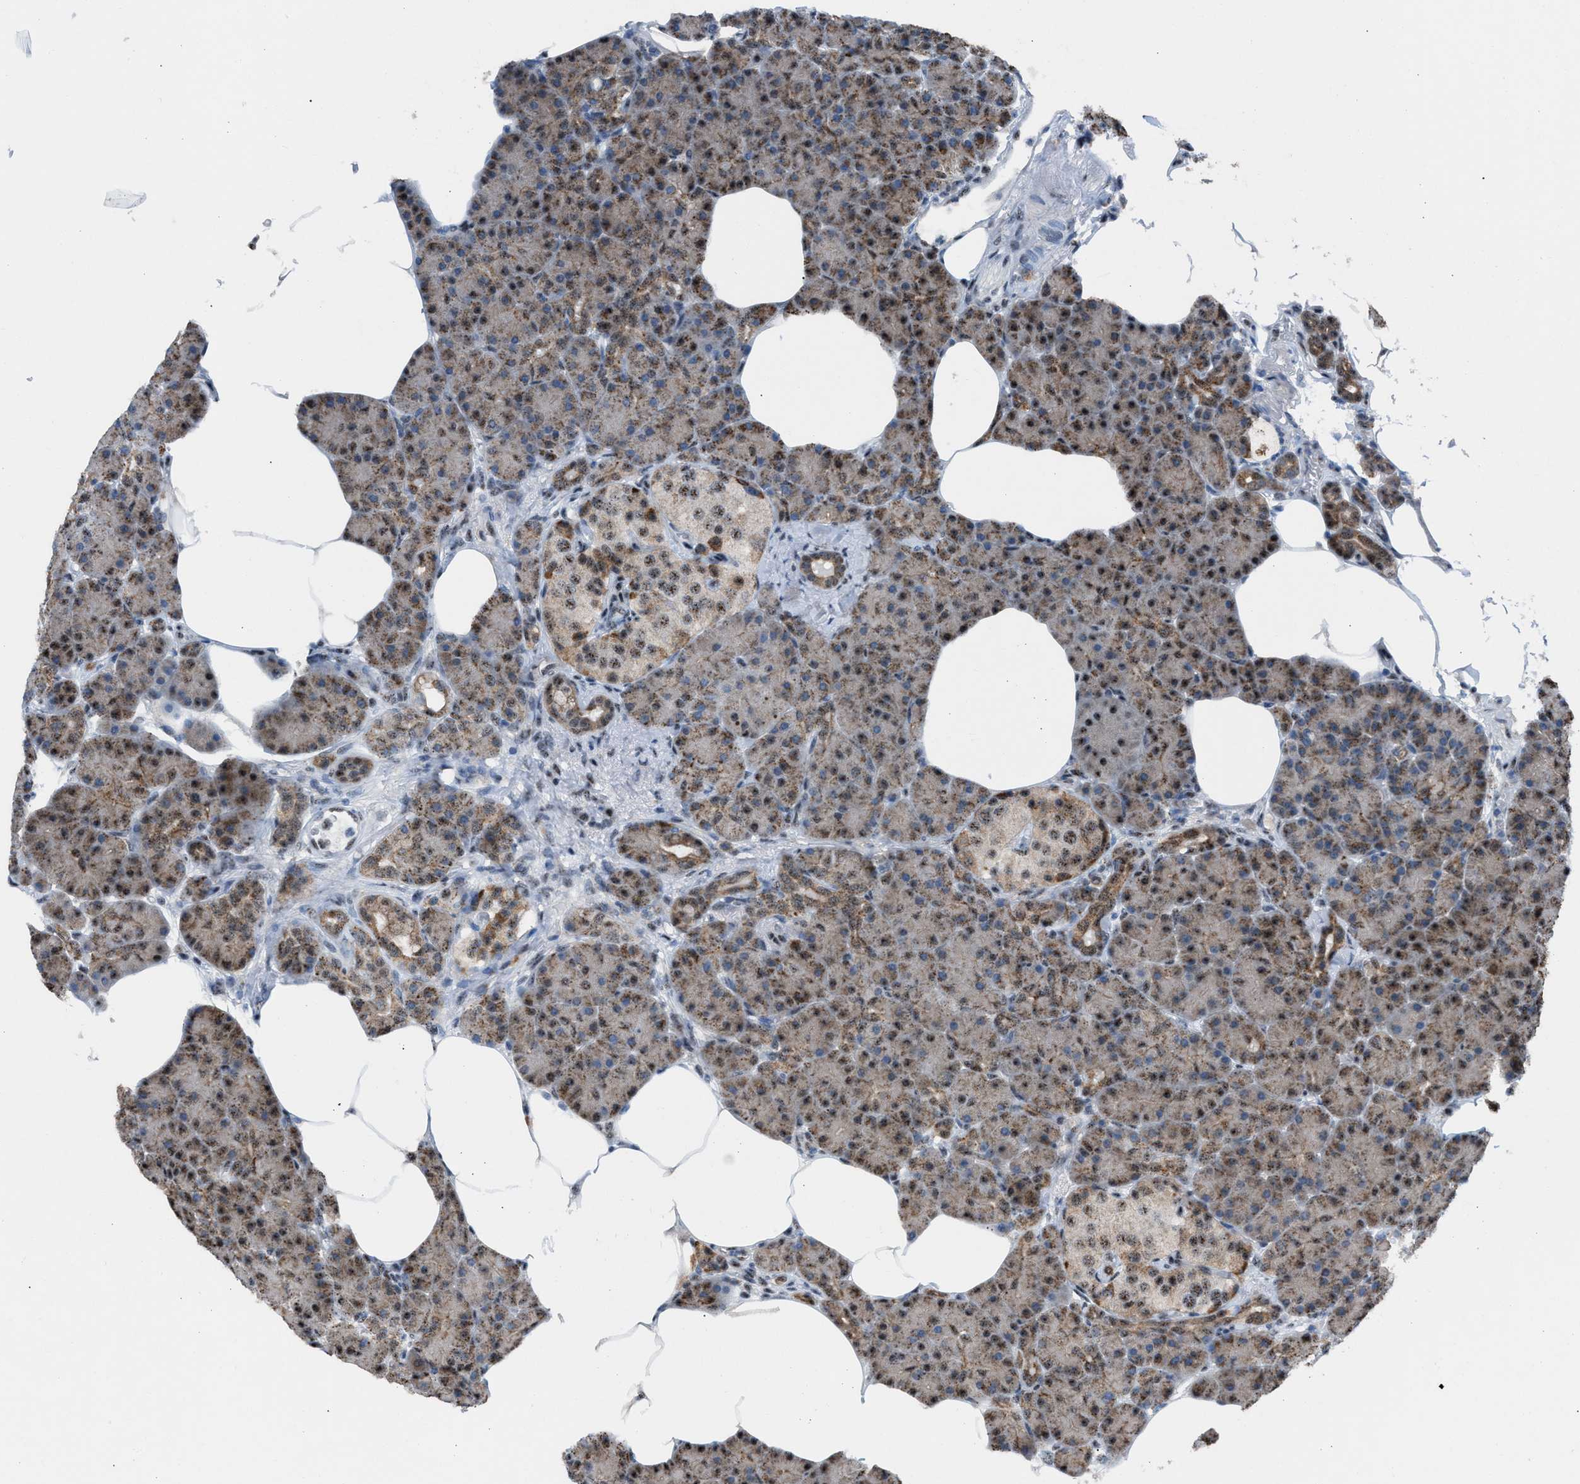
{"staining": {"intensity": "moderate", "quantity": "25%-75%", "location": "cytoplasmic/membranous,nuclear"}, "tissue": "pancreas", "cell_type": "Exocrine glandular cells", "image_type": "normal", "snomed": [{"axis": "morphology", "description": "Normal tissue, NOS"}, {"axis": "topography", "description": "Pancreas"}], "caption": "The immunohistochemical stain highlights moderate cytoplasmic/membranous,nuclear staining in exocrine glandular cells of unremarkable pancreas. The staining was performed using DAB (3,3'-diaminobenzidine) to visualize the protein expression in brown, while the nuclei were stained in blue with hematoxylin (Magnification: 20x).", "gene": "CENPP", "patient": {"sex": "female", "age": 70}}